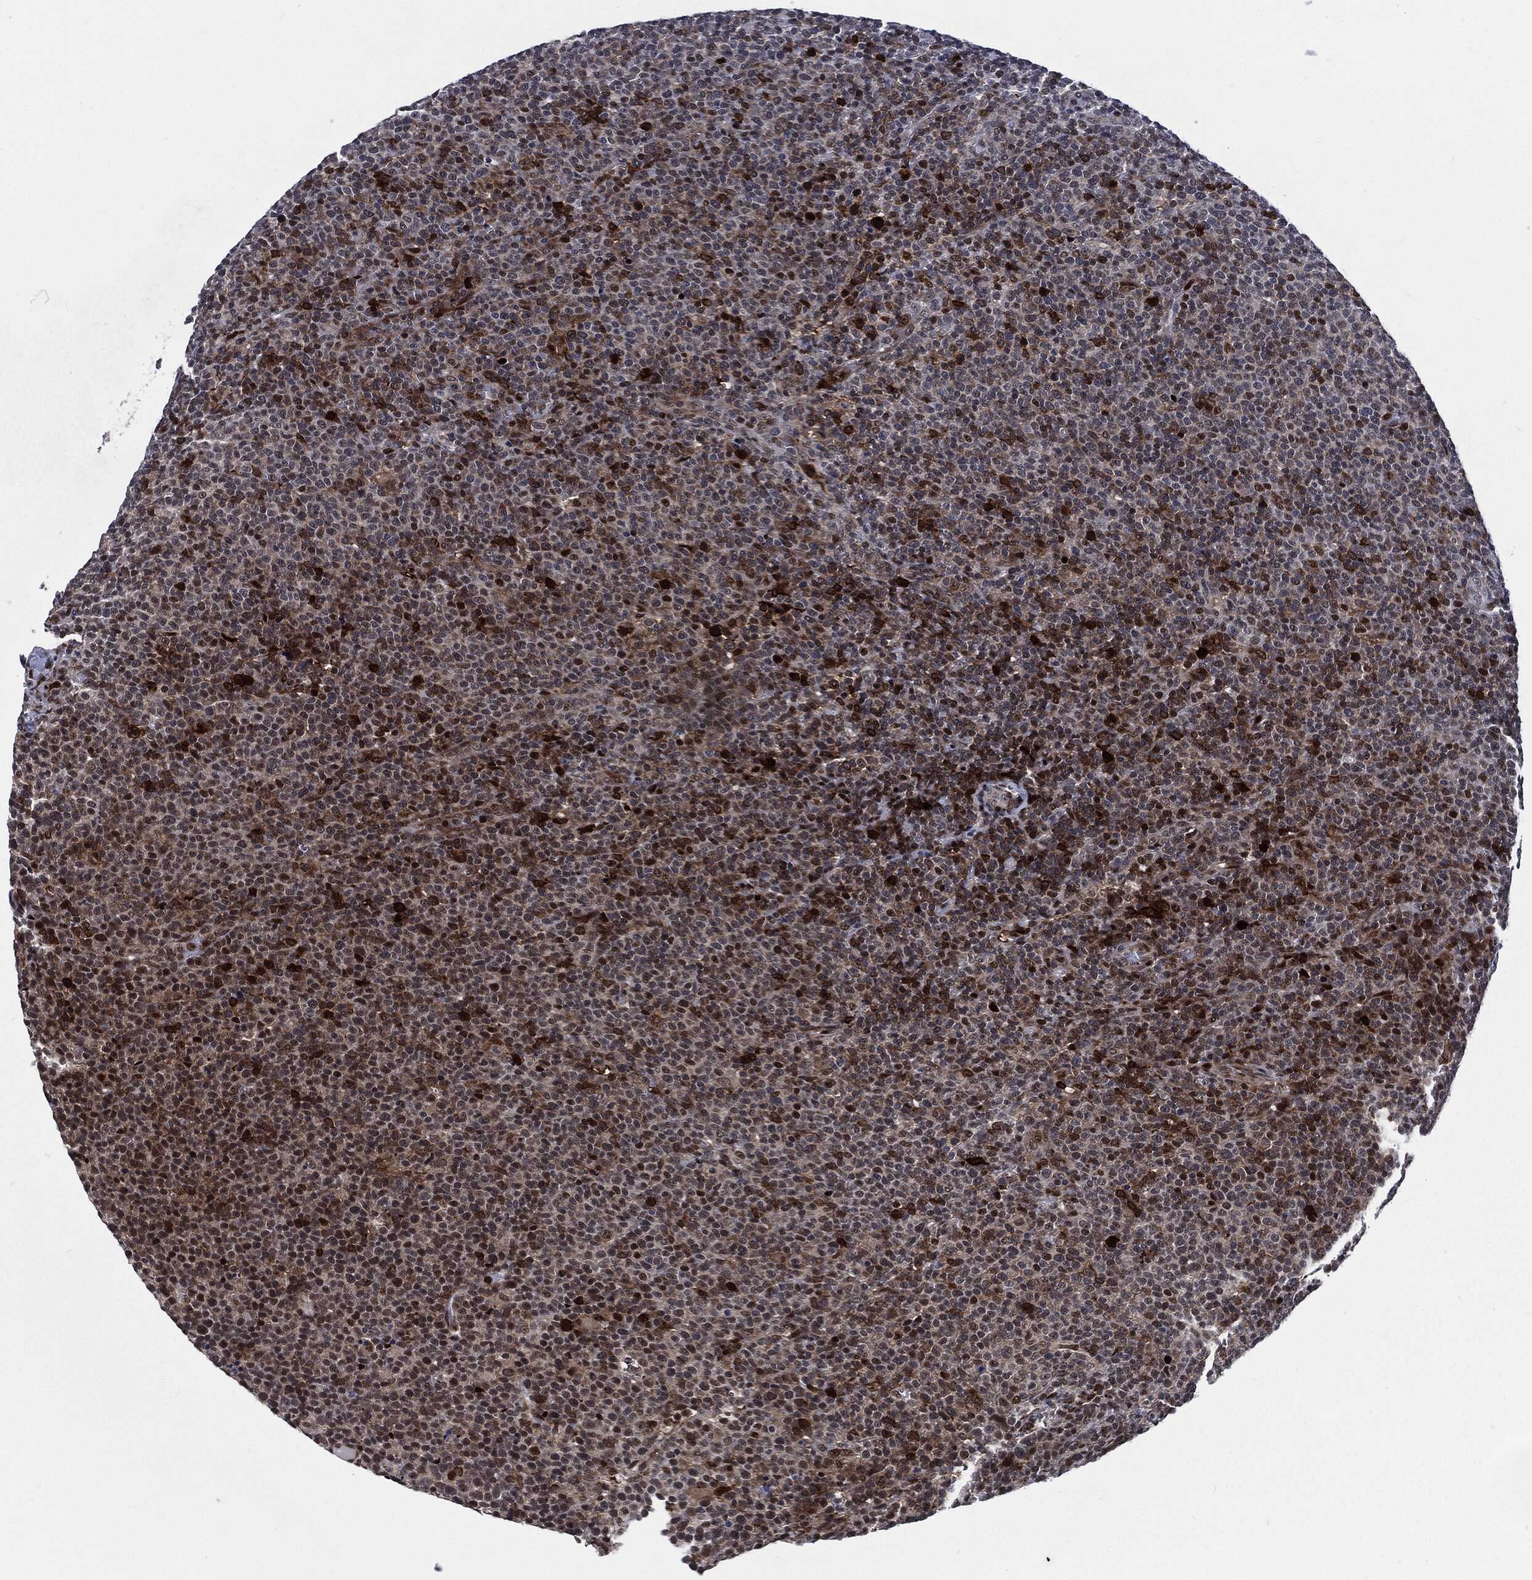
{"staining": {"intensity": "moderate", "quantity": "25%-75%", "location": "cytoplasmic/membranous,nuclear"}, "tissue": "lymphoma", "cell_type": "Tumor cells", "image_type": "cancer", "snomed": [{"axis": "morphology", "description": "Malignant lymphoma, non-Hodgkin's type, High grade"}, {"axis": "topography", "description": "Lymph node"}], "caption": "There is medium levels of moderate cytoplasmic/membranous and nuclear staining in tumor cells of high-grade malignant lymphoma, non-Hodgkin's type, as demonstrated by immunohistochemical staining (brown color).", "gene": "AKT2", "patient": {"sex": "male", "age": 61}}